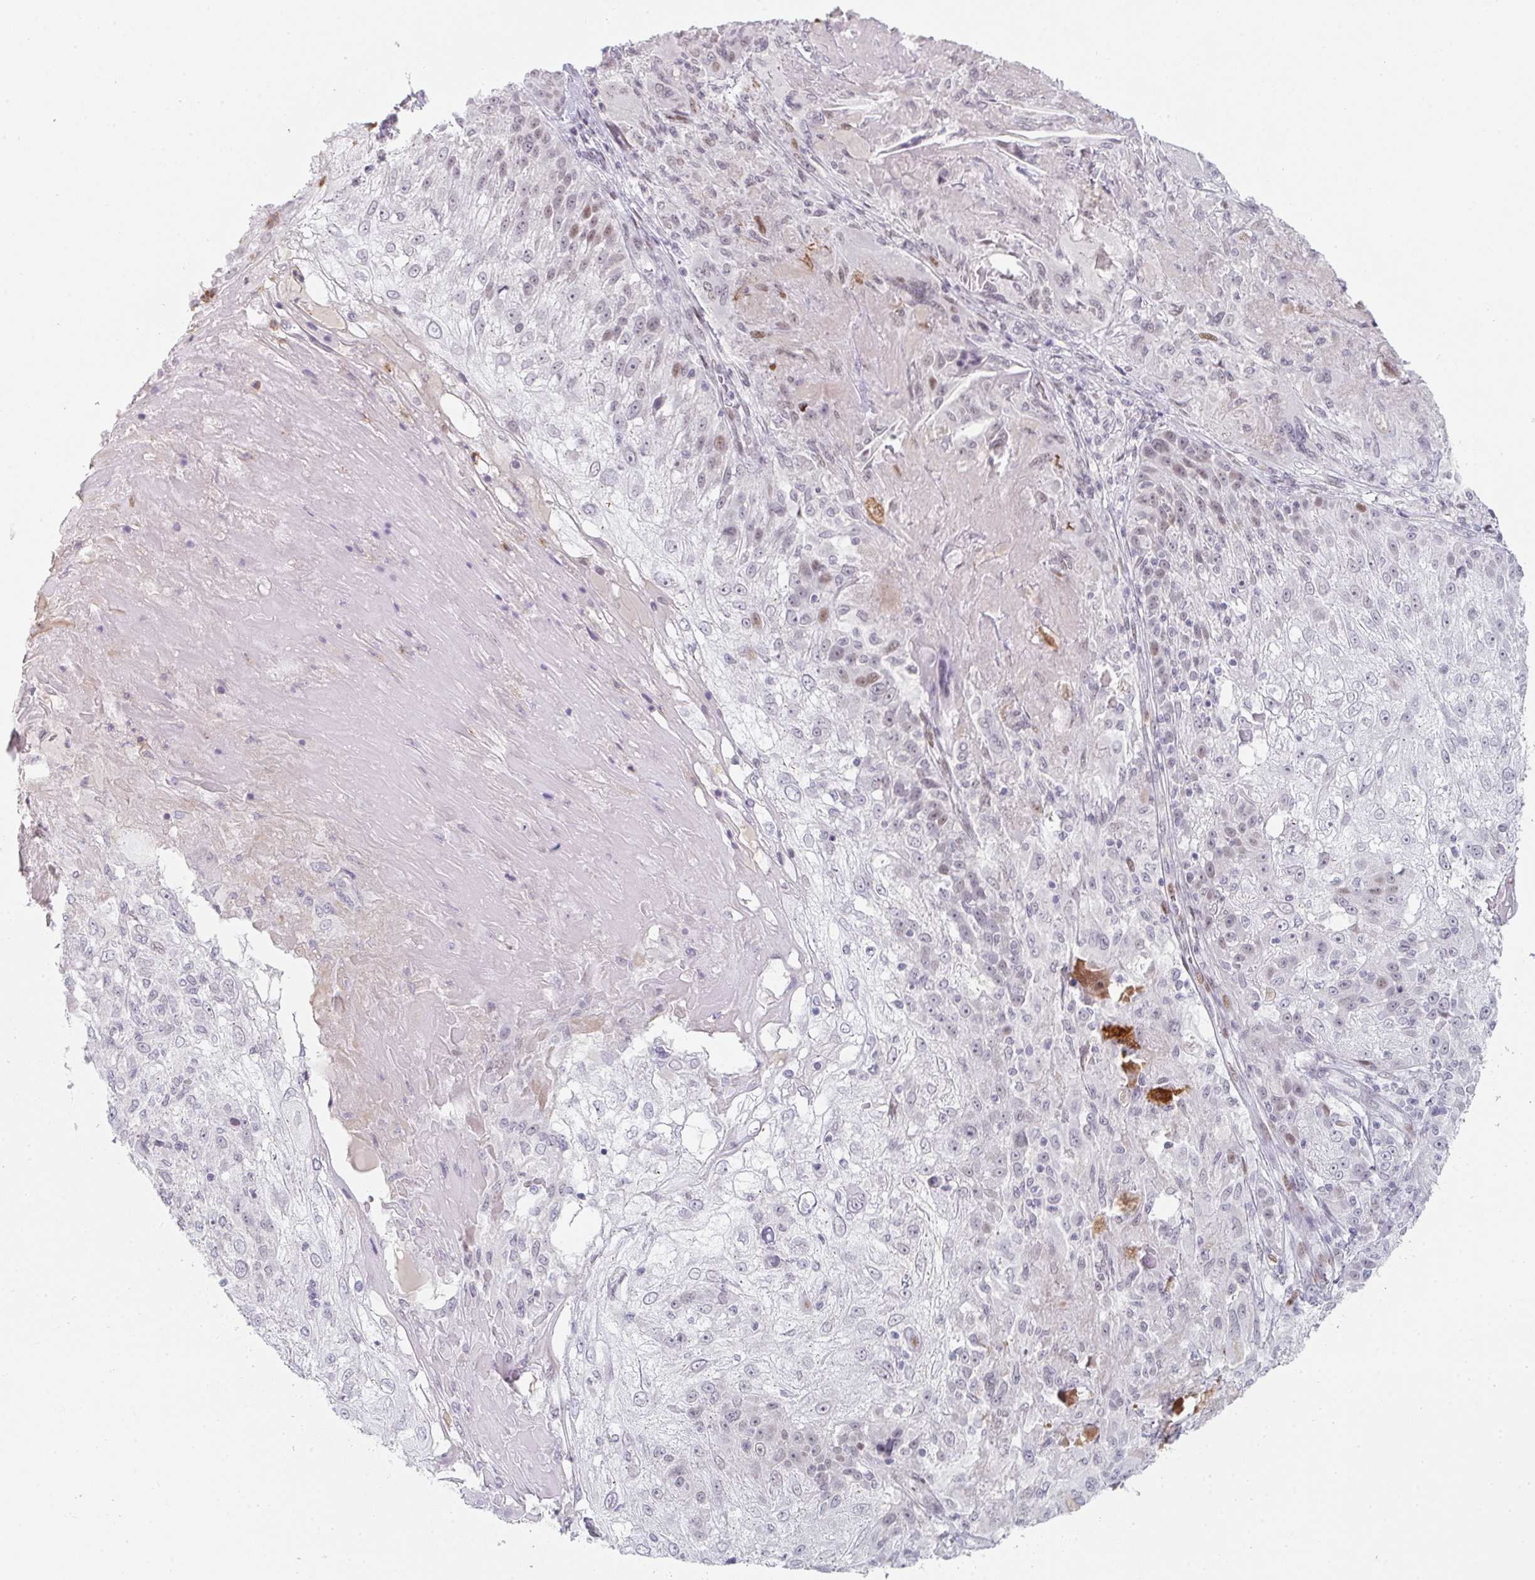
{"staining": {"intensity": "weak", "quantity": "<25%", "location": "nuclear"}, "tissue": "skin cancer", "cell_type": "Tumor cells", "image_type": "cancer", "snomed": [{"axis": "morphology", "description": "Normal tissue, NOS"}, {"axis": "morphology", "description": "Squamous cell carcinoma, NOS"}, {"axis": "topography", "description": "Skin"}], "caption": "Immunohistochemical staining of human skin cancer displays no significant expression in tumor cells.", "gene": "LIN54", "patient": {"sex": "female", "age": 83}}